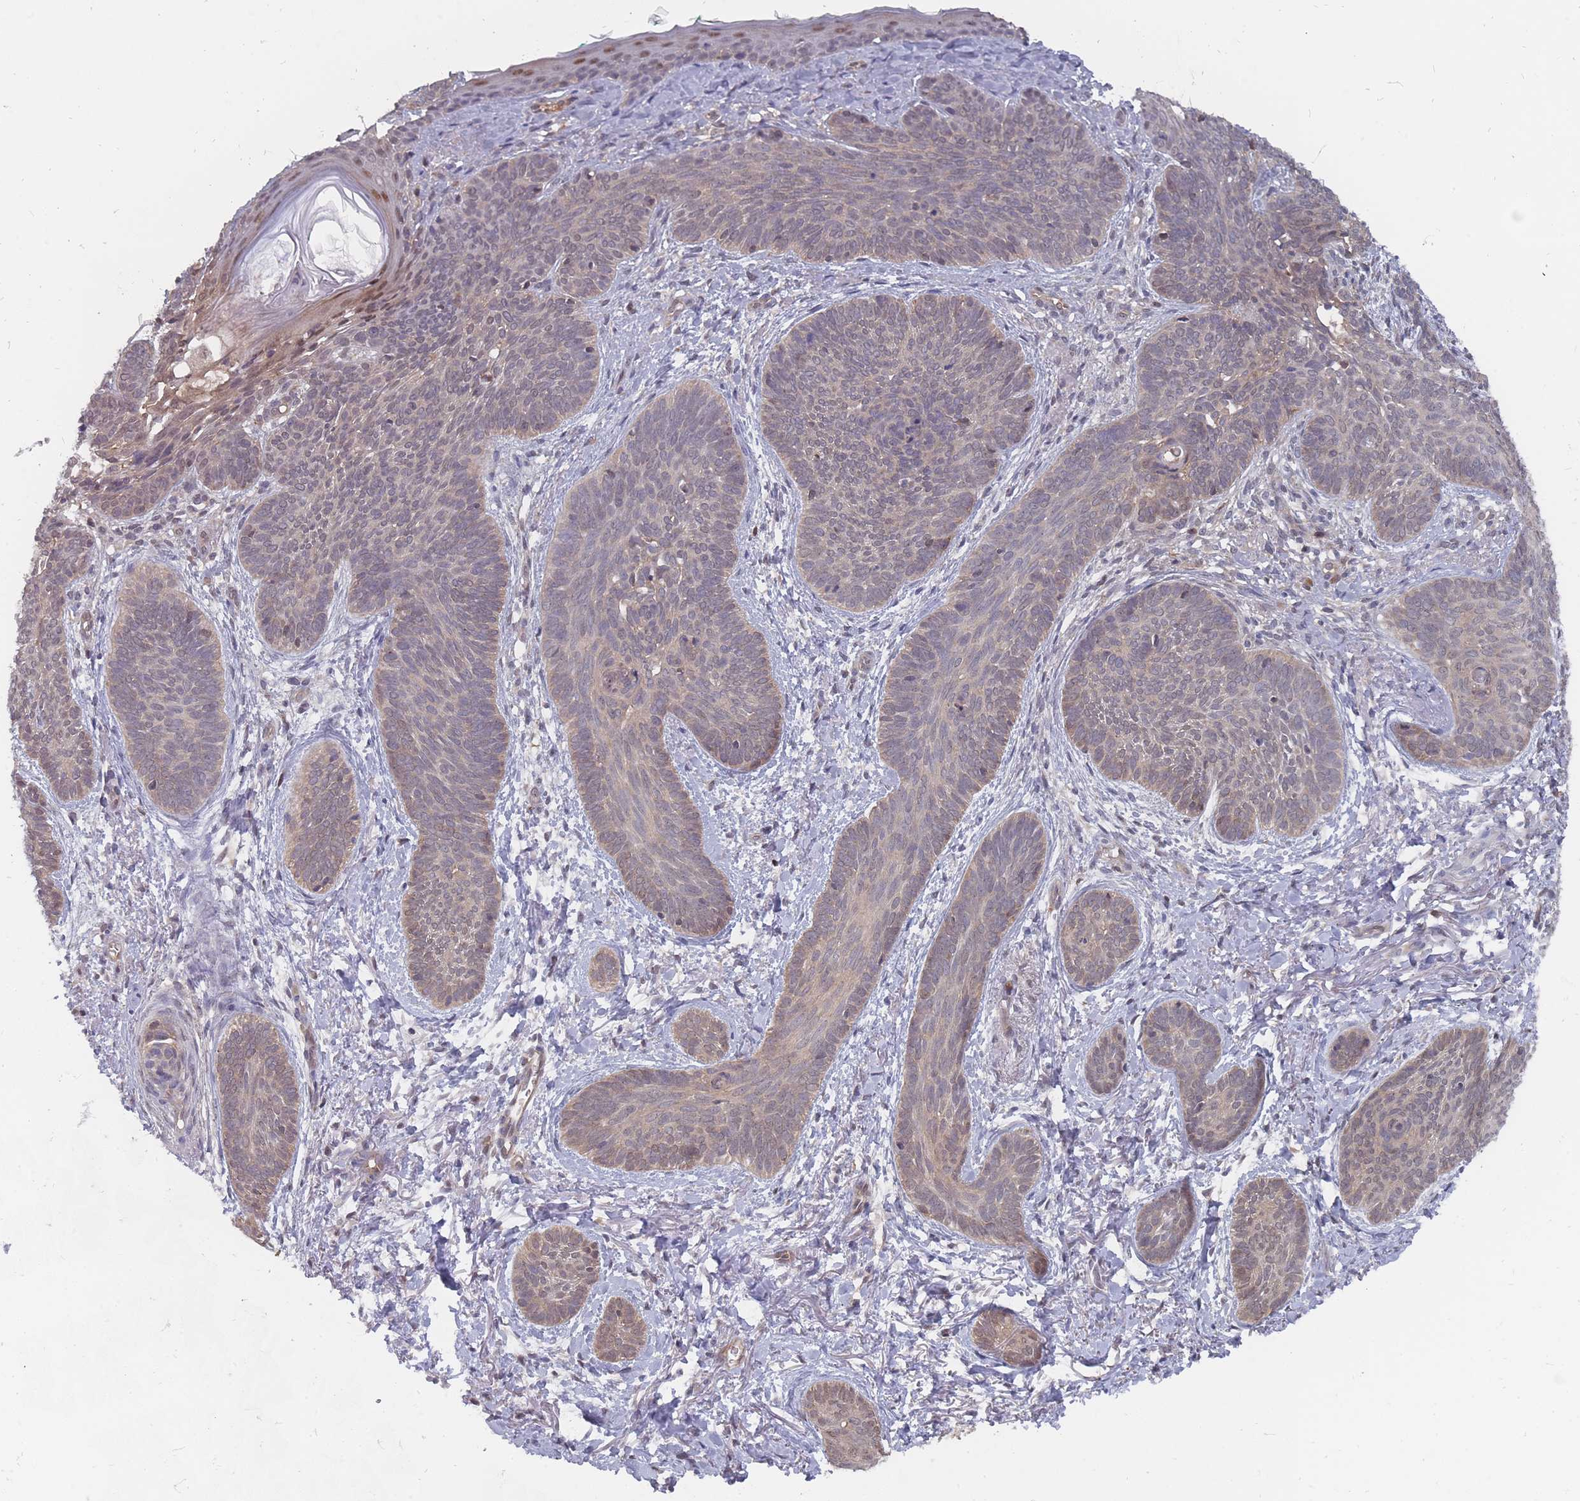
{"staining": {"intensity": "weak", "quantity": "25%-75%", "location": "cytoplasmic/membranous,nuclear"}, "tissue": "skin cancer", "cell_type": "Tumor cells", "image_type": "cancer", "snomed": [{"axis": "morphology", "description": "Basal cell carcinoma"}, {"axis": "topography", "description": "Skin"}], "caption": "Protein expression analysis of skin cancer exhibits weak cytoplasmic/membranous and nuclear positivity in about 25%-75% of tumor cells. (DAB (3,3'-diaminobenzidine) IHC with brightfield microscopy, high magnification).", "gene": "NKD1", "patient": {"sex": "female", "age": 81}}